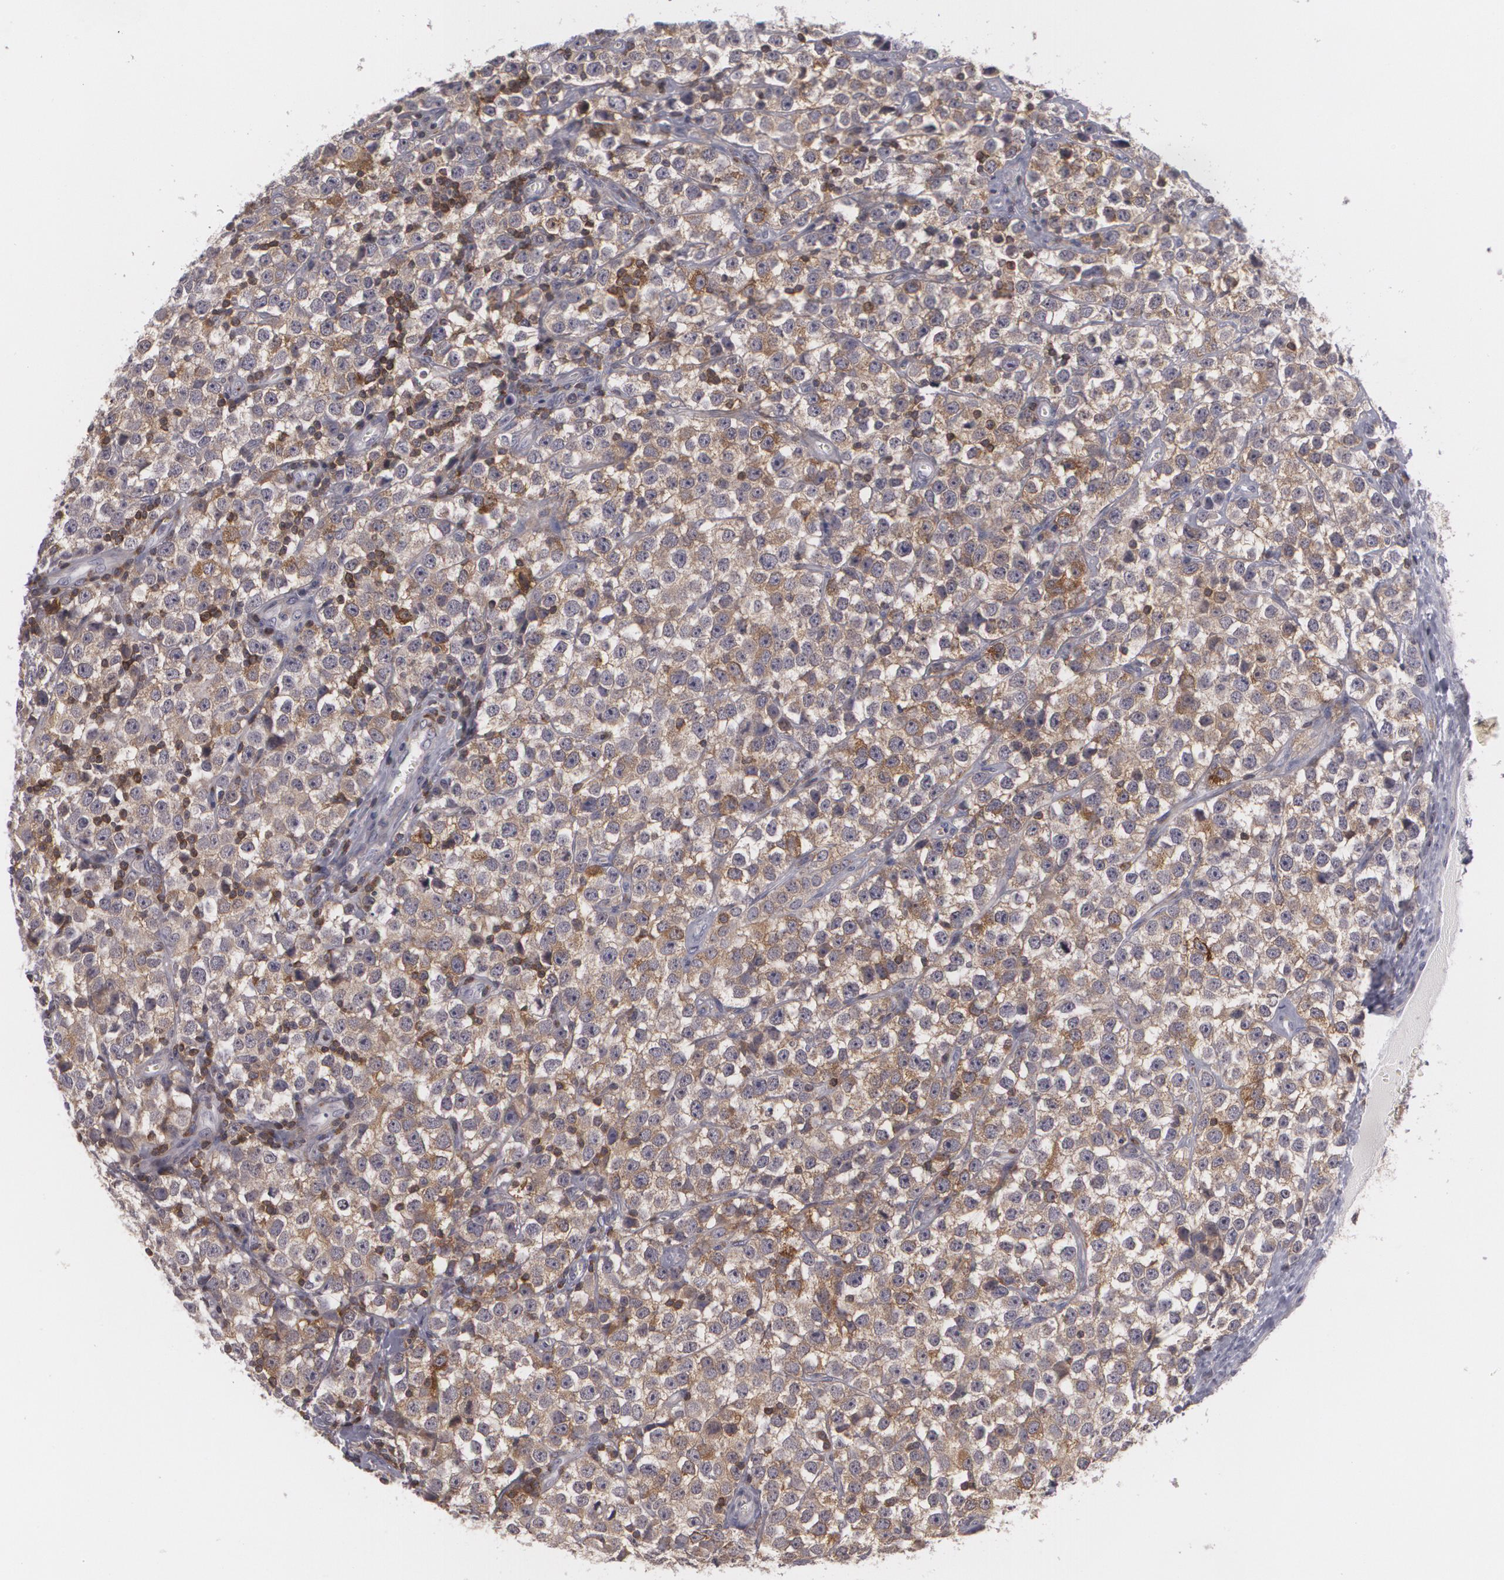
{"staining": {"intensity": "weak", "quantity": "25%-75%", "location": "cytoplasmic/membranous"}, "tissue": "testis cancer", "cell_type": "Tumor cells", "image_type": "cancer", "snomed": [{"axis": "morphology", "description": "Seminoma, NOS"}, {"axis": "topography", "description": "Testis"}], "caption": "Immunohistochemistry (IHC) photomicrograph of human testis cancer stained for a protein (brown), which displays low levels of weak cytoplasmic/membranous expression in approximately 25%-75% of tumor cells.", "gene": "BIN1", "patient": {"sex": "male", "age": 25}}